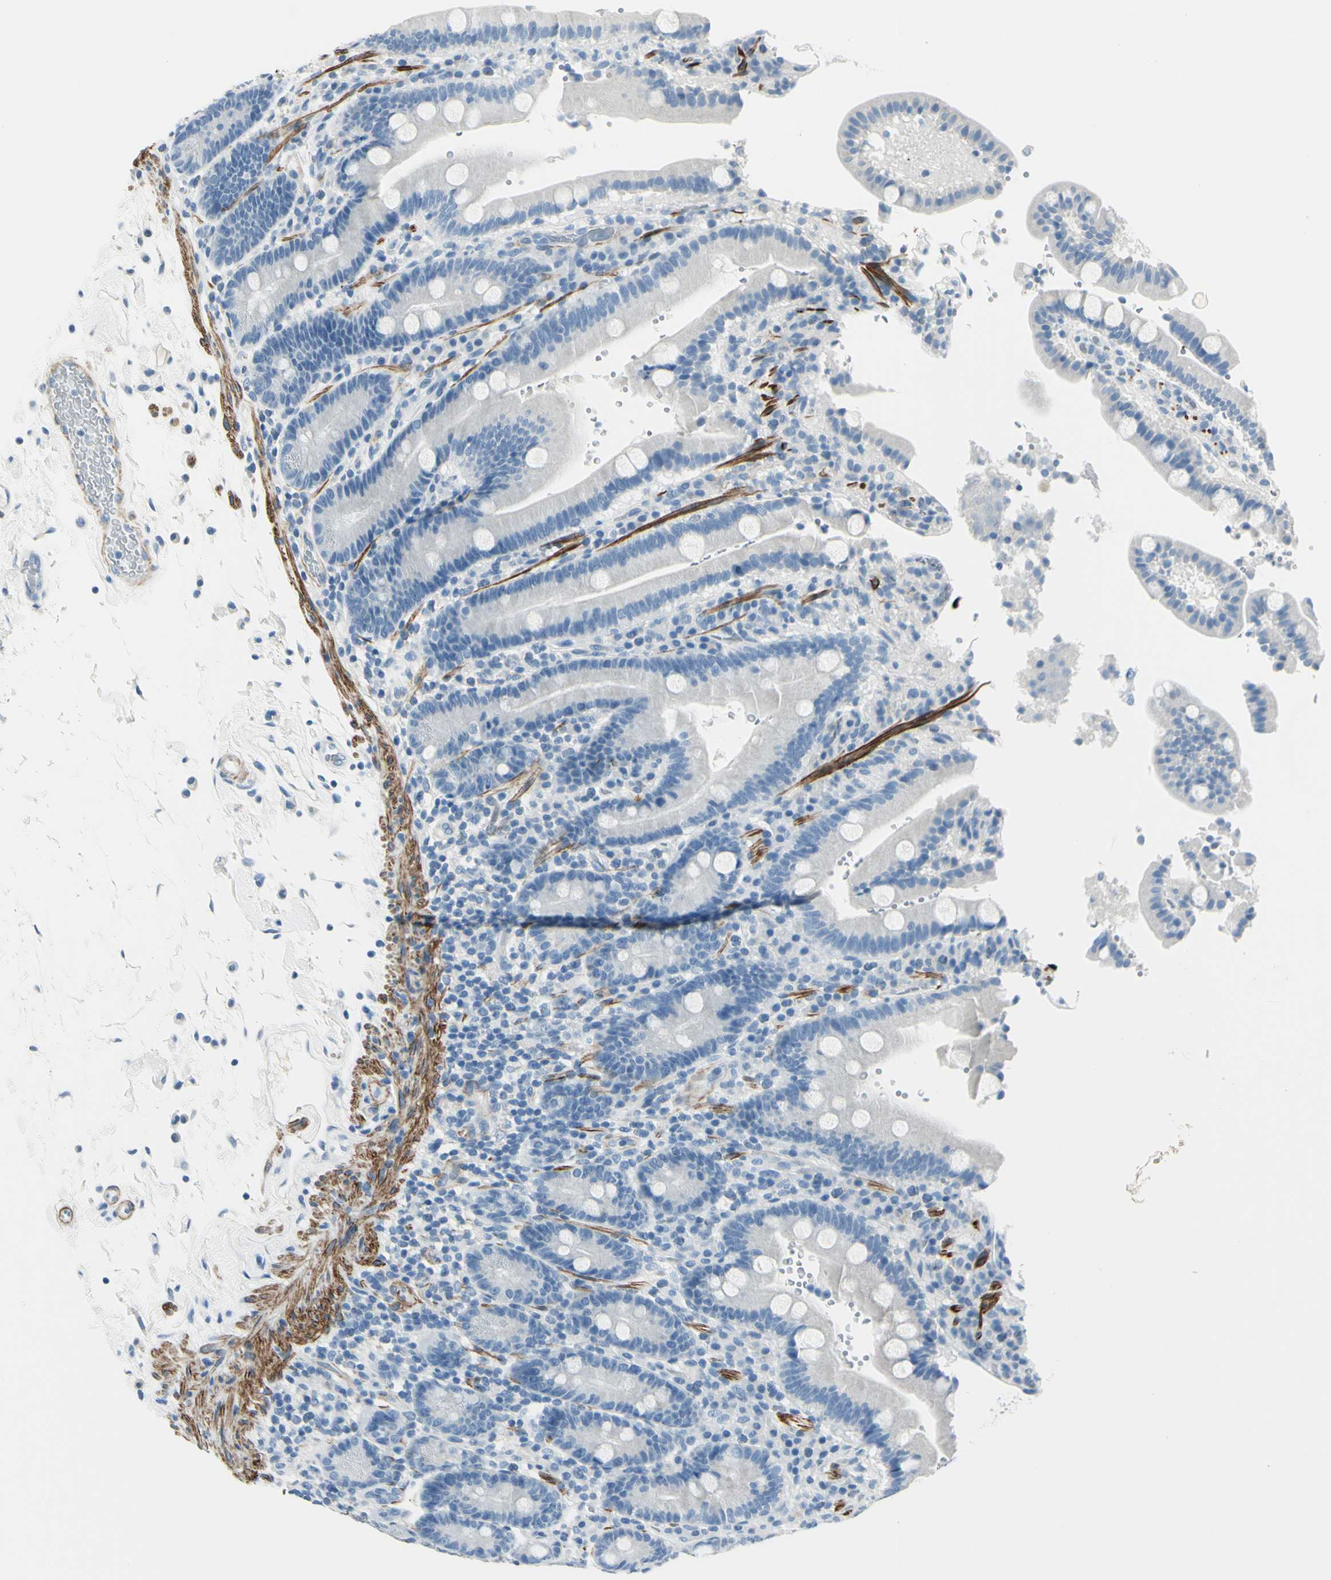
{"staining": {"intensity": "negative", "quantity": "none", "location": "none"}, "tissue": "duodenum", "cell_type": "Glandular cells", "image_type": "normal", "snomed": [{"axis": "morphology", "description": "Normal tissue, NOS"}, {"axis": "topography", "description": "Small intestine, NOS"}], "caption": "Glandular cells are negative for brown protein staining in normal duodenum.", "gene": "CDH15", "patient": {"sex": "female", "age": 71}}